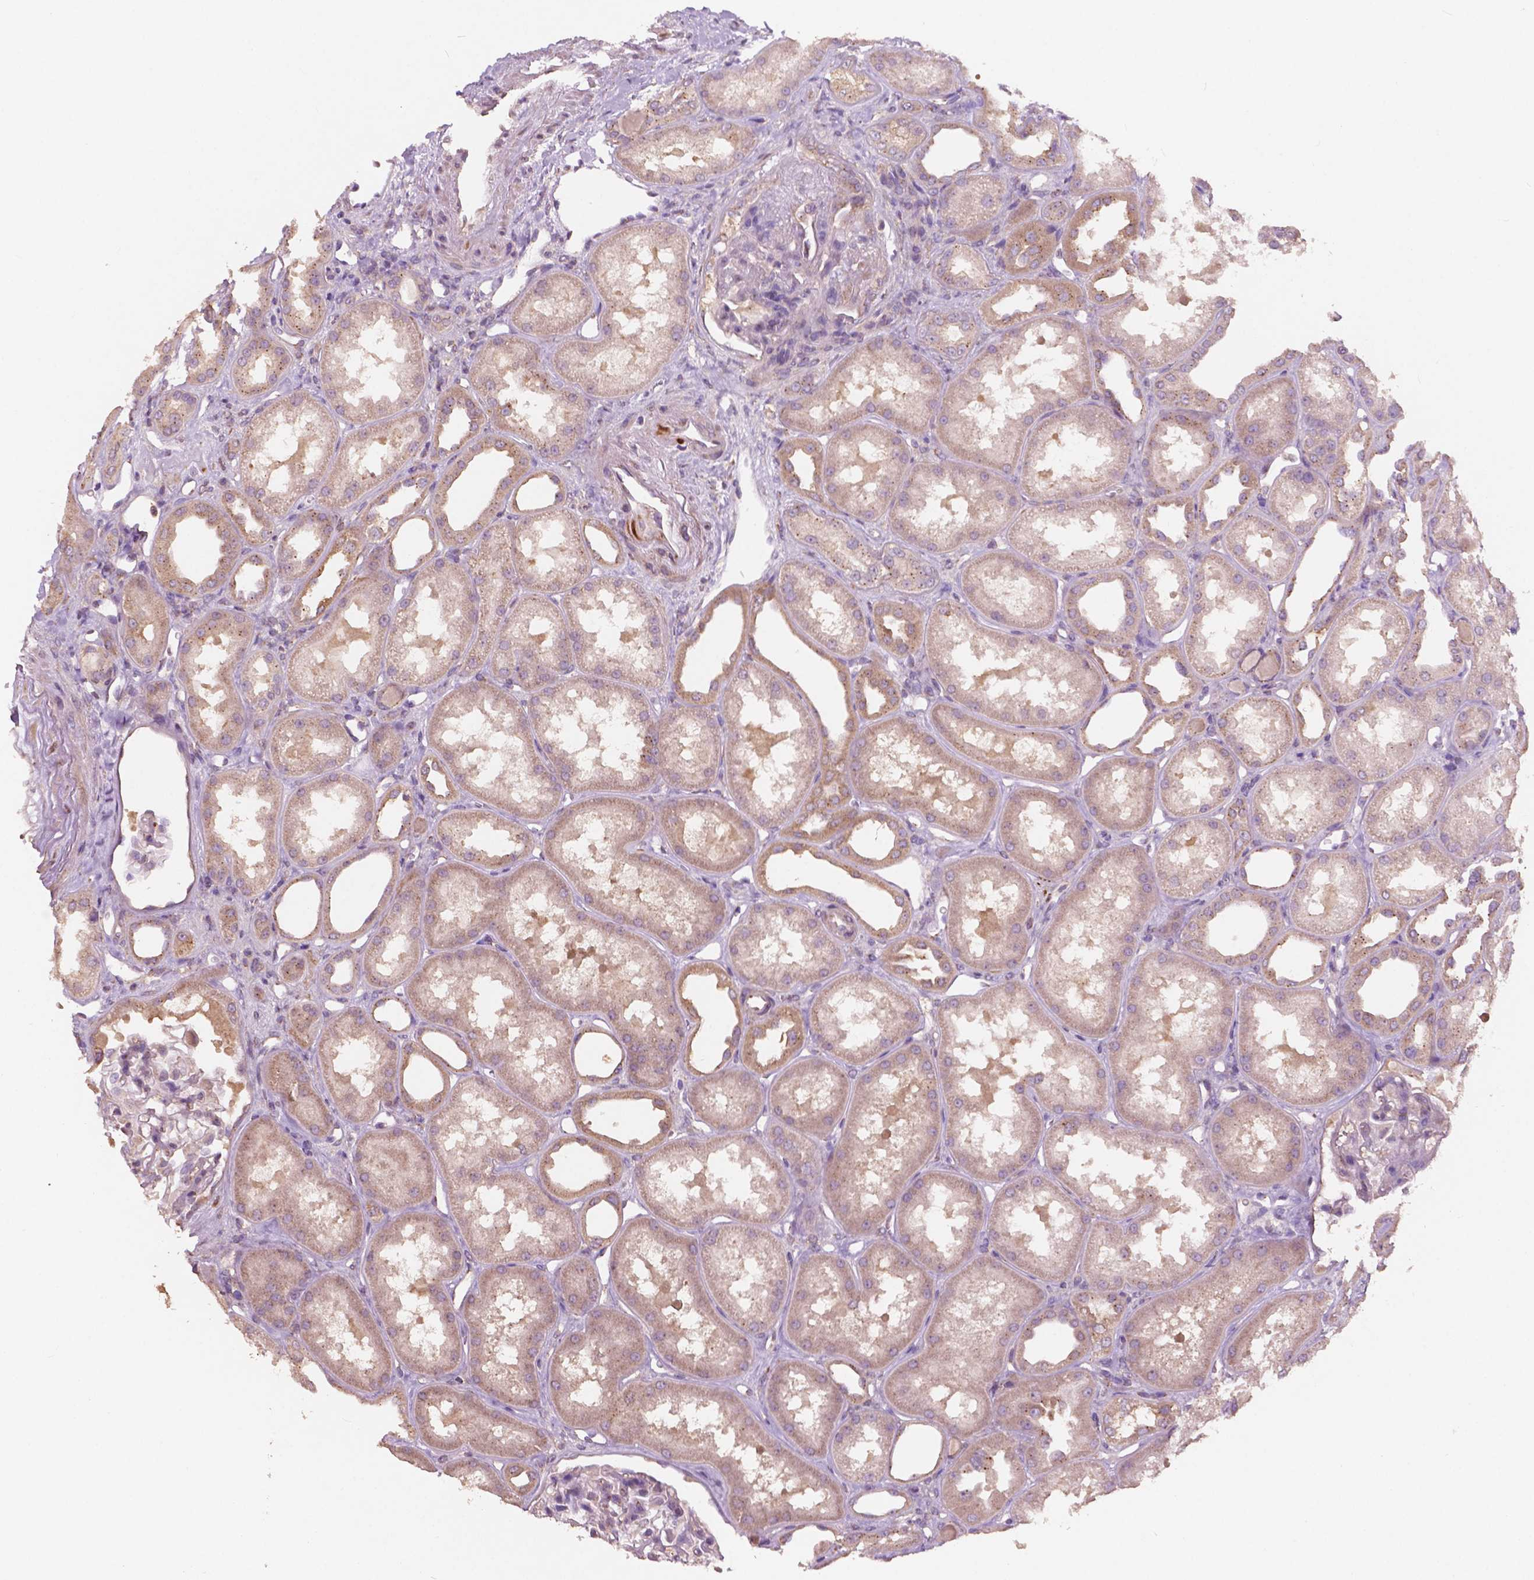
{"staining": {"intensity": "negative", "quantity": "none", "location": "none"}, "tissue": "kidney", "cell_type": "Cells in glomeruli", "image_type": "normal", "snomed": [{"axis": "morphology", "description": "Normal tissue, NOS"}, {"axis": "topography", "description": "Kidney"}], "caption": "Immunohistochemical staining of normal kidney displays no significant expression in cells in glomeruli.", "gene": "CHPT1", "patient": {"sex": "male", "age": 61}}